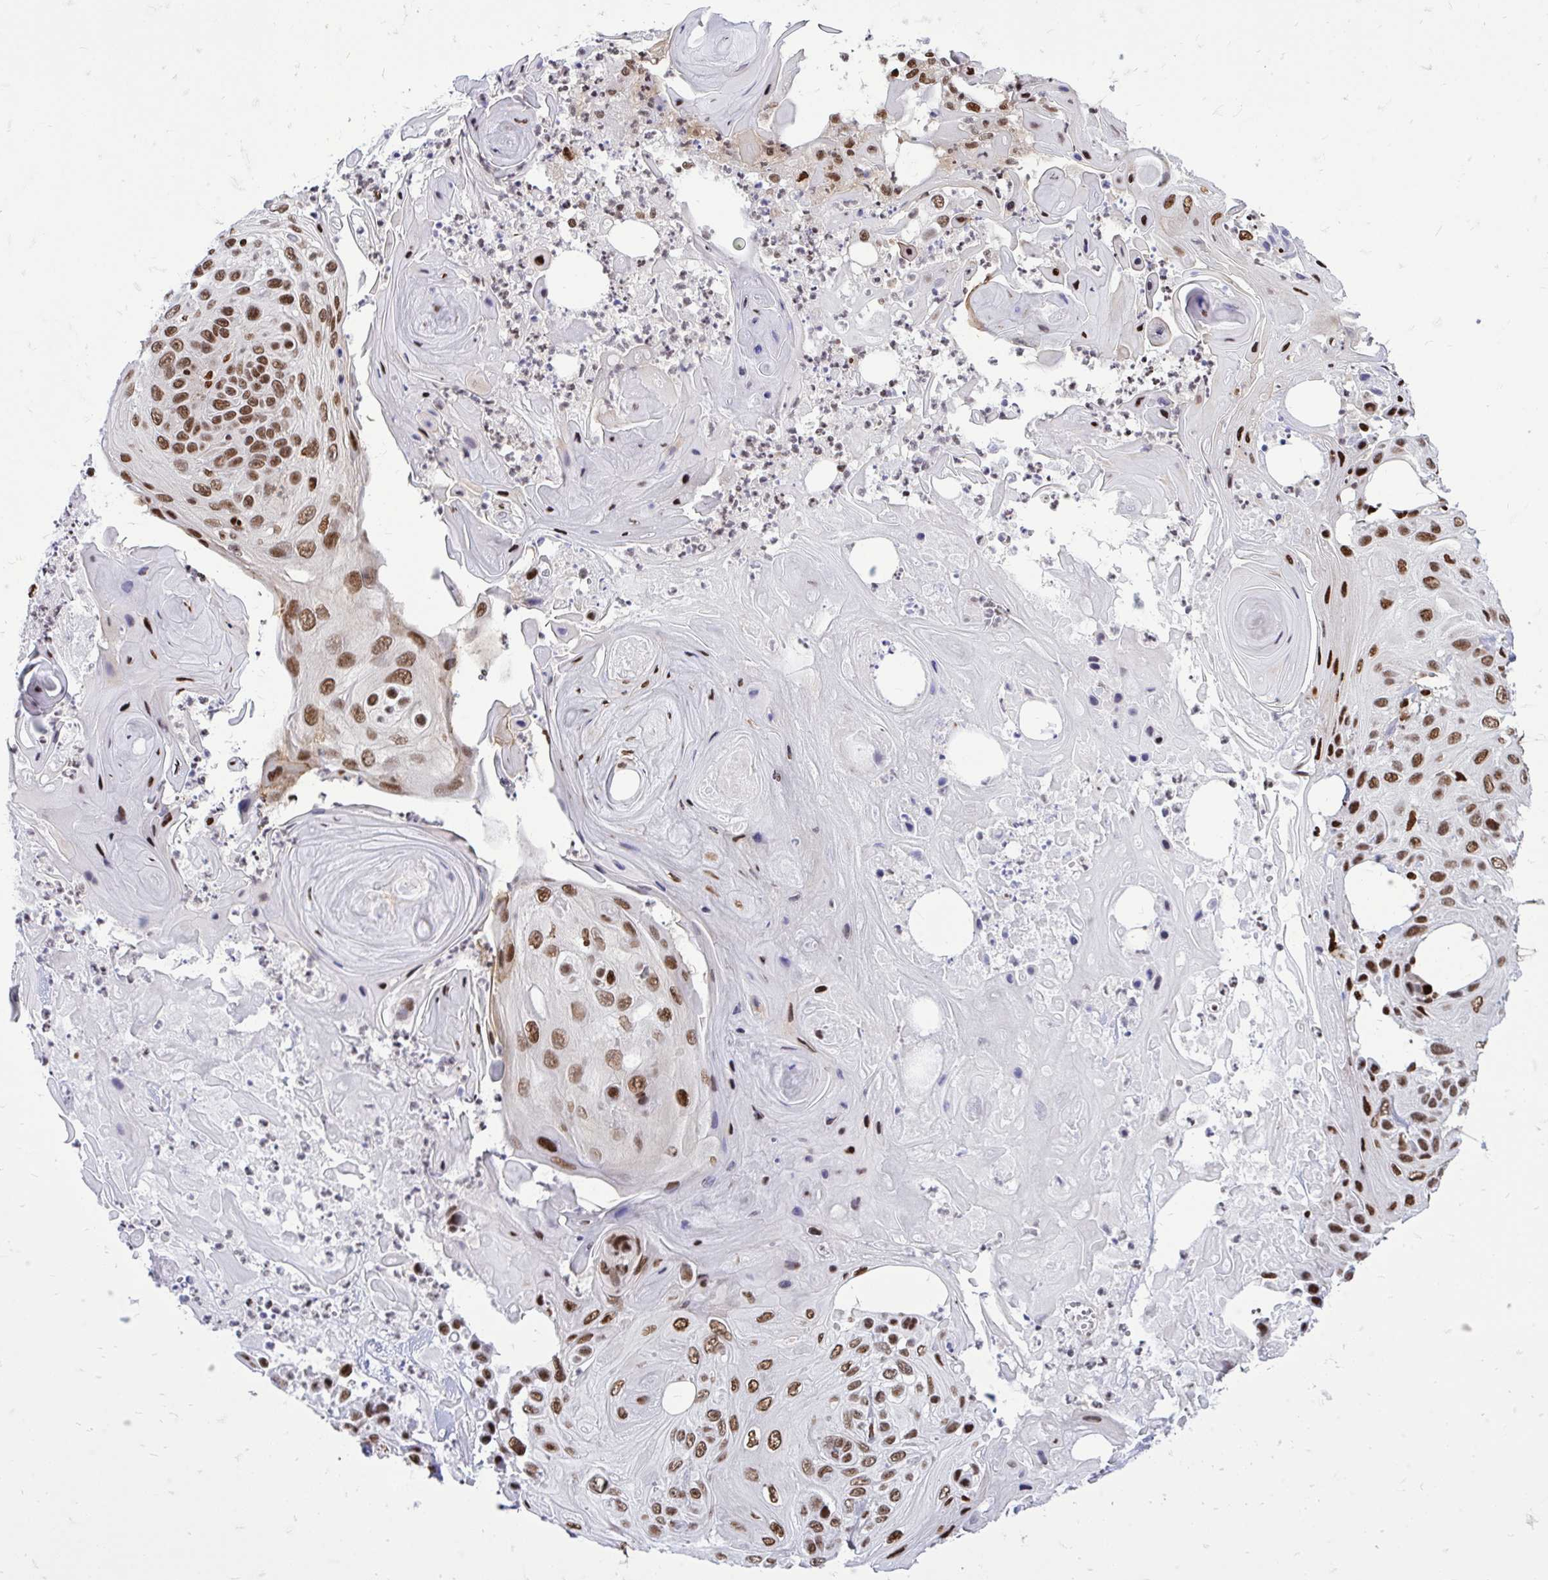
{"staining": {"intensity": "moderate", "quantity": ">75%", "location": "nuclear"}, "tissue": "skin cancer", "cell_type": "Tumor cells", "image_type": "cancer", "snomed": [{"axis": "morphology", "description": "Squamous cell carcinoma, NOS"}, {"axis": "topography", "description": "Skin"}], "caption": "Brown immunohistochemical staining in squamous cell carcinoma (skin) reveals moderate nuclear staining in approximately >75% of tumor cells.", "gene": "TBL1Y", "patient": {"sex": "male", "age": 82}}